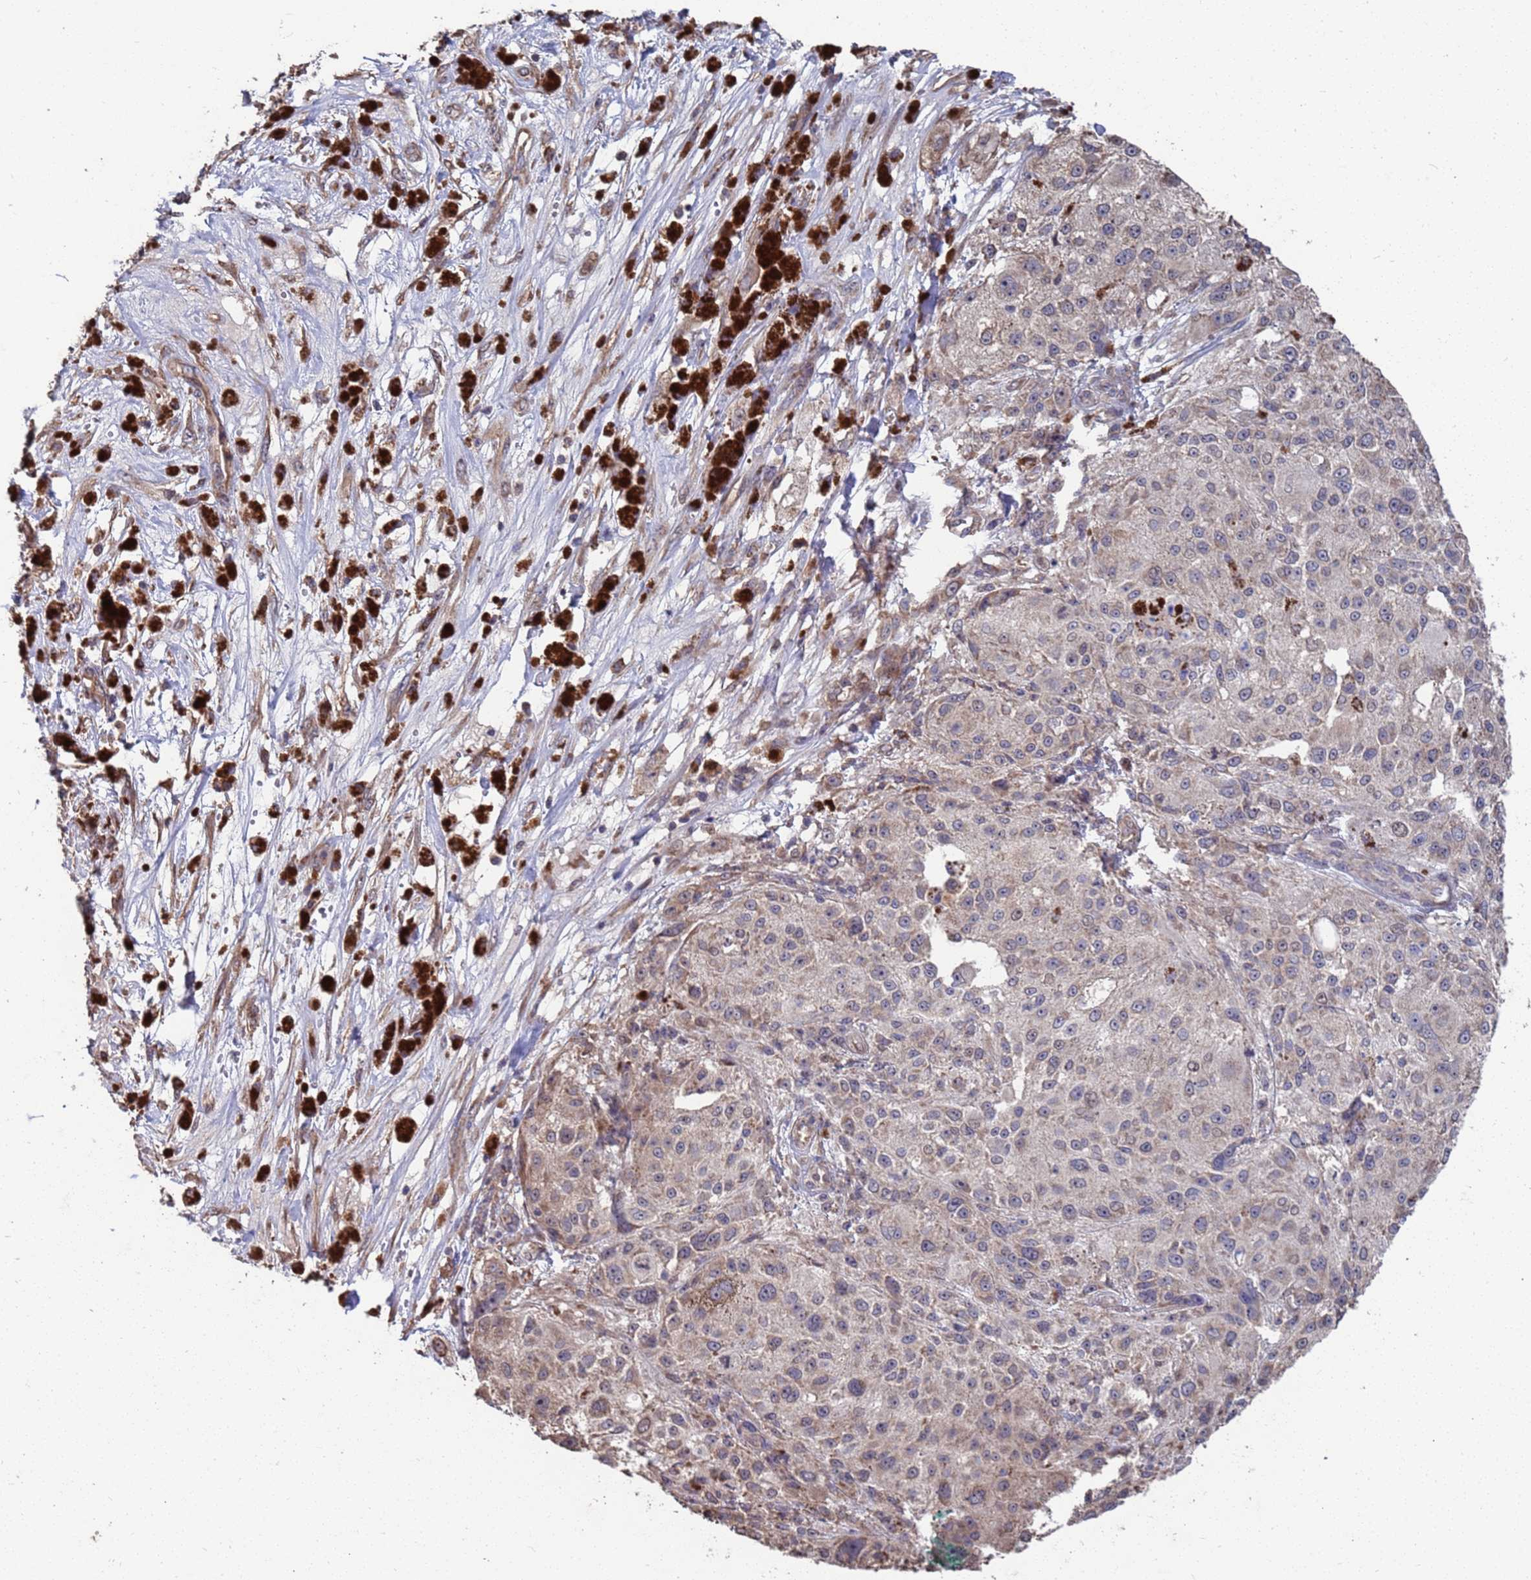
{"staining": {"intensity": "weak", "quantity": "<25%", "location": "cytoplasmic/membranous"}, "tissue": "melanoma", "cell_type": "Tumor cells", "image_type": "cancer", "snomed": [{"axis": "morphology", "description": "Necrosis, NOS"}, {"axis": "morphology", "description": "Malignant melanoma, NOS"}, {"axis": "topography", "description": "Skin"}], "caption": "Micrograph shows no protein staining in tumor cells of malignant melanoma tissue.", "gene": "CFAP119", "patient": {"sex": "female", "age": 87}}